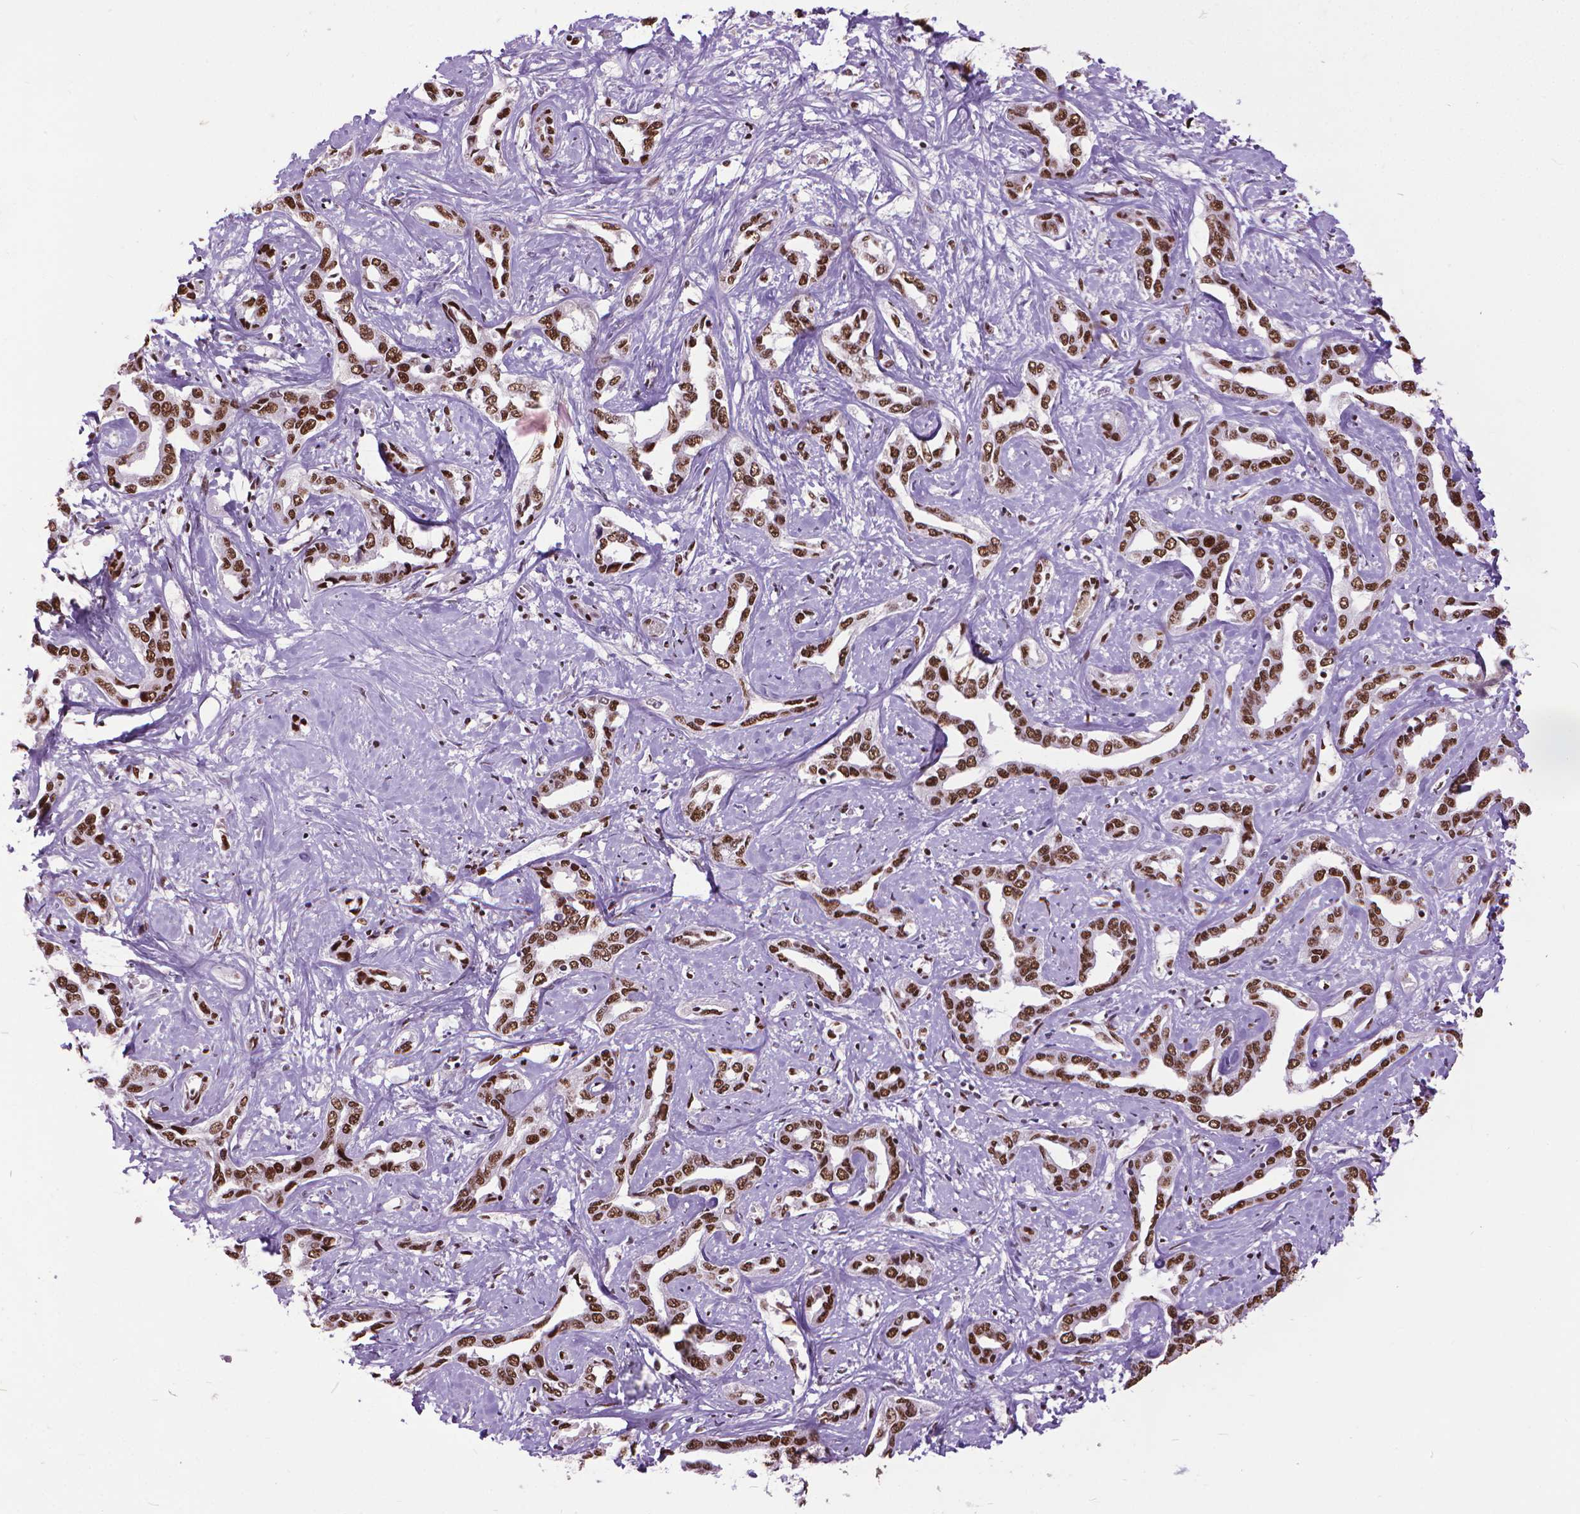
{"staining": {"intensity": "moderate", "quantity": ">75%", "location": "nuclear"}, "tissue": "liver cancer", "cell_type": "Tumor cells", "image_type": "cancer", "snomed": [{"axis": "morphology", "description": "Cholangiocarcinoma"}, {"axis": "topography", "description": "Liver"}], "caption": "Human liver cancer (cholangiocarcinoma) stained for a protein (brown) demonstrates moderate nuclear positive staining in approximately >75% of tumor cells.", "gene": "AKAP8", "patient": {"sex": "male", "age": 59}}